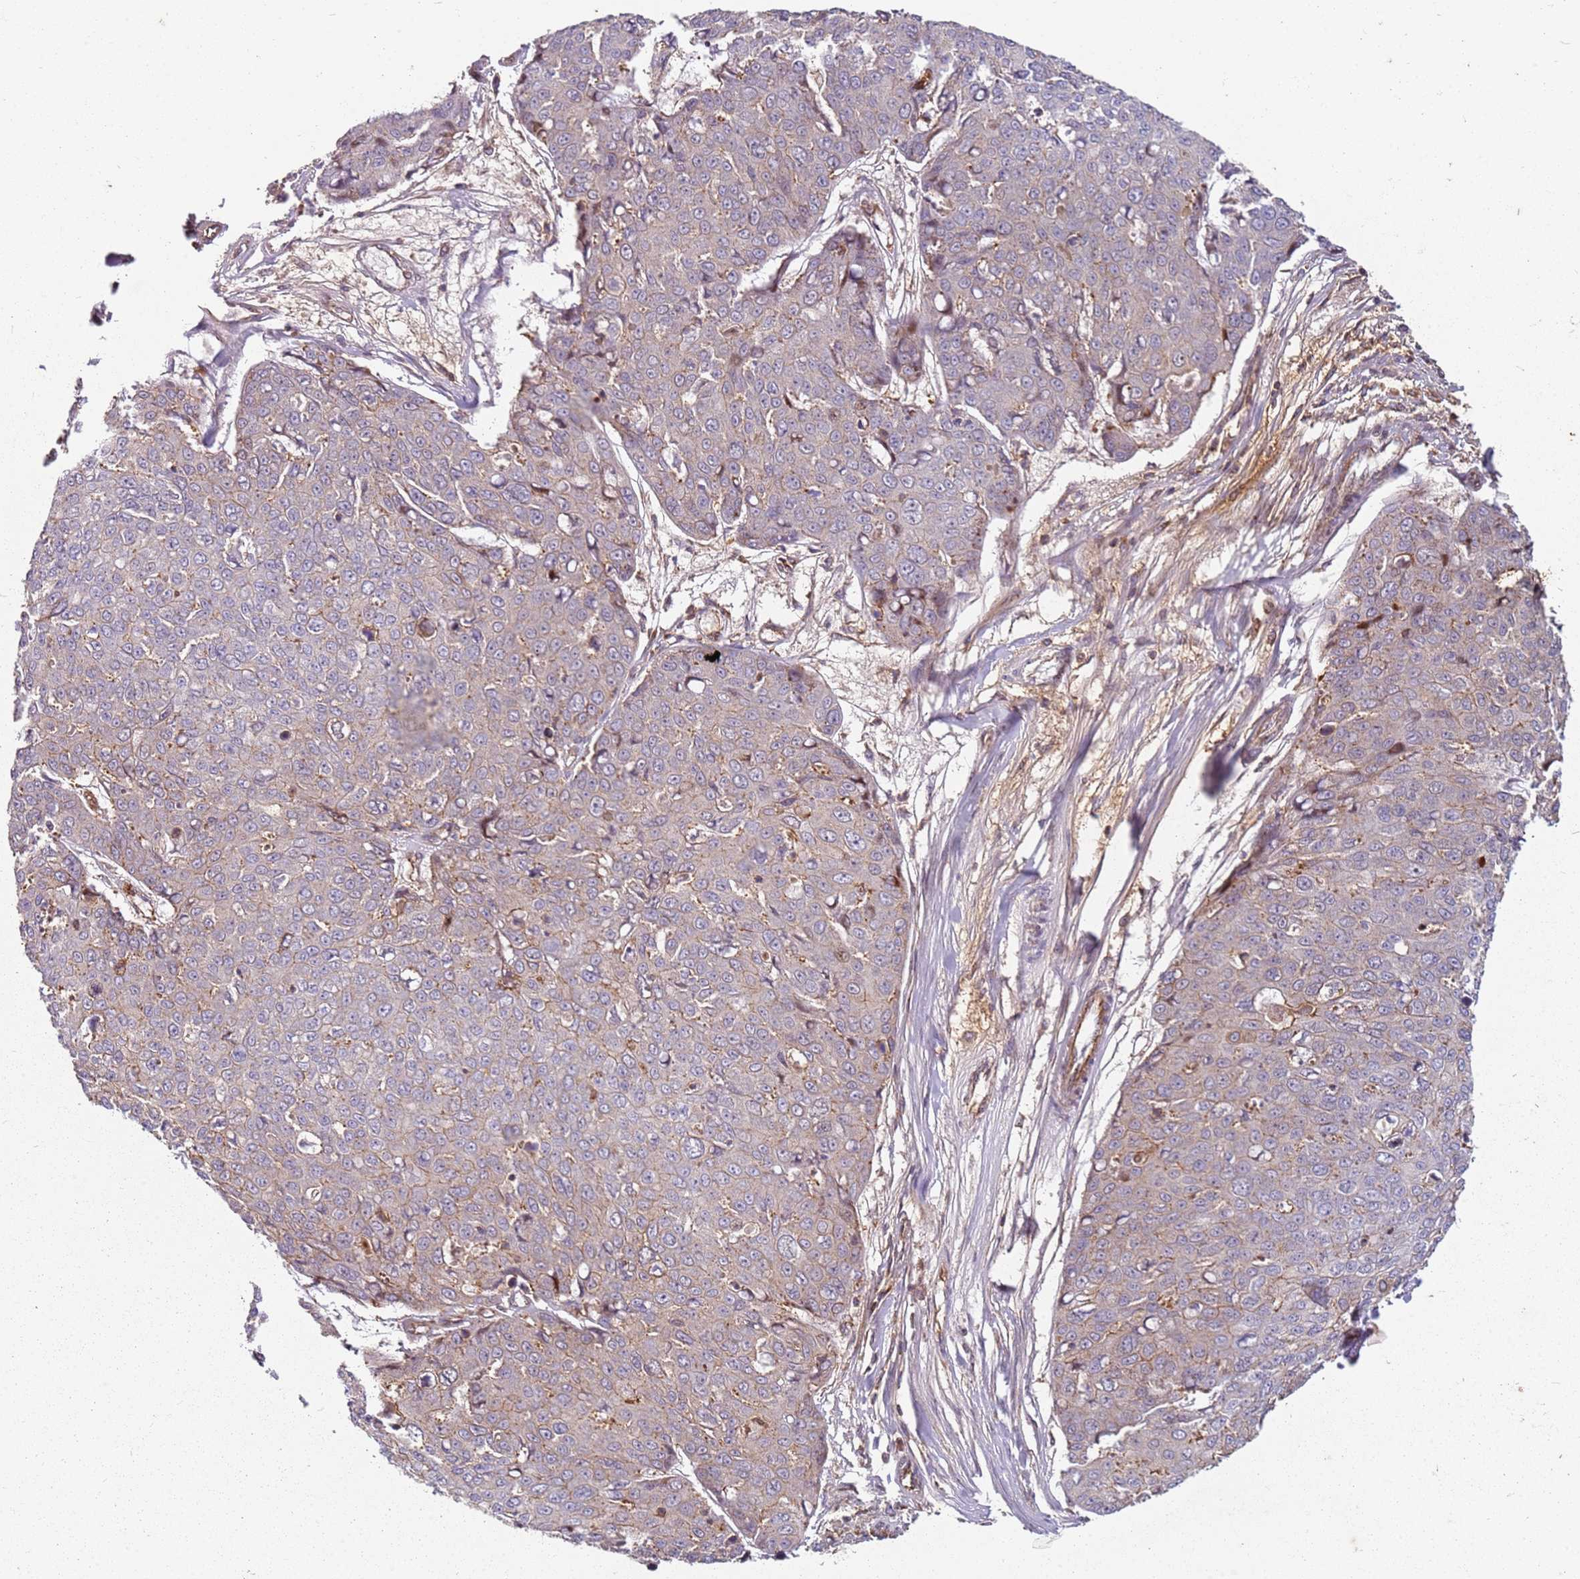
{"staining": {"intensity": "weak", "quantity": "<25%", "location": "cytoplasmic/membranous"}, "tissue": "skin cancer", "cell_type": "Tumor cells", "image_type": "cancer", "snomed": [{"axis": "morphology", "description": "Squamous cell carcinoma, NOS"}, {"axis": "topography", "description": "Skin"}], "caption": "Squamous cell carcinoma (skin) stained for a protein using immunohistochemistry (IHC) displays no positivity tumor cells.", "gene": "C2CD4B", "patient": {"sex": "male", "age": 71}}